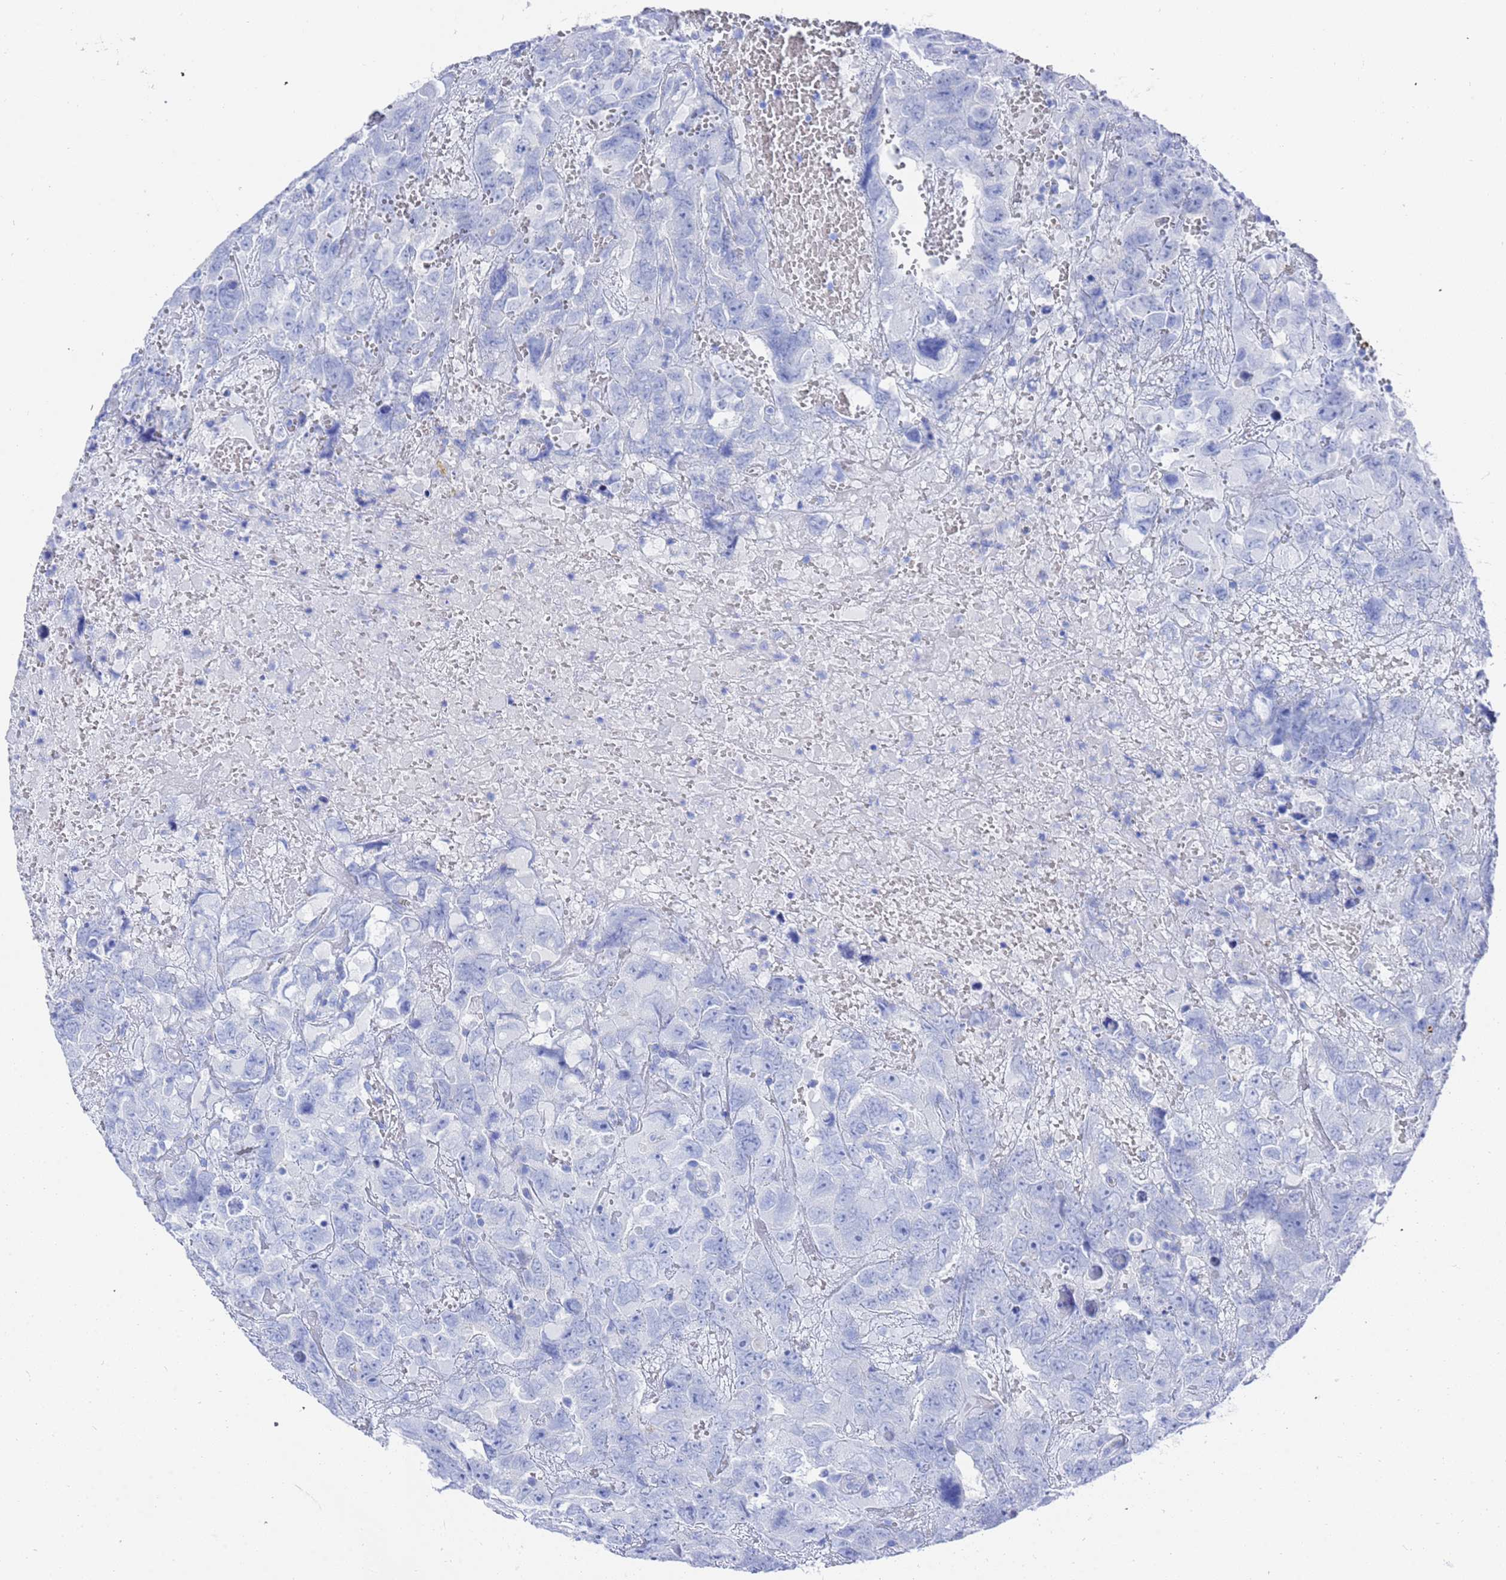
{"staining": {"intensity": "negative", "quantity": "none", "location": "none"}, "tissue": "testis cancer", "cell_type": "Tumor cells", "image_type": "cancer", "snomed": [{"axis": "morphology", "description": "Carcinoma, Embryonal, NOS"}, {"axis": "topography", "description": "Testis"}], "caption": "Testis cancer stained for a protein using immunohistochemistry (IHC) shows no positivity tumor cells.", "gene": "GGT1", "patient": {"sex": "male", "age": 45}}